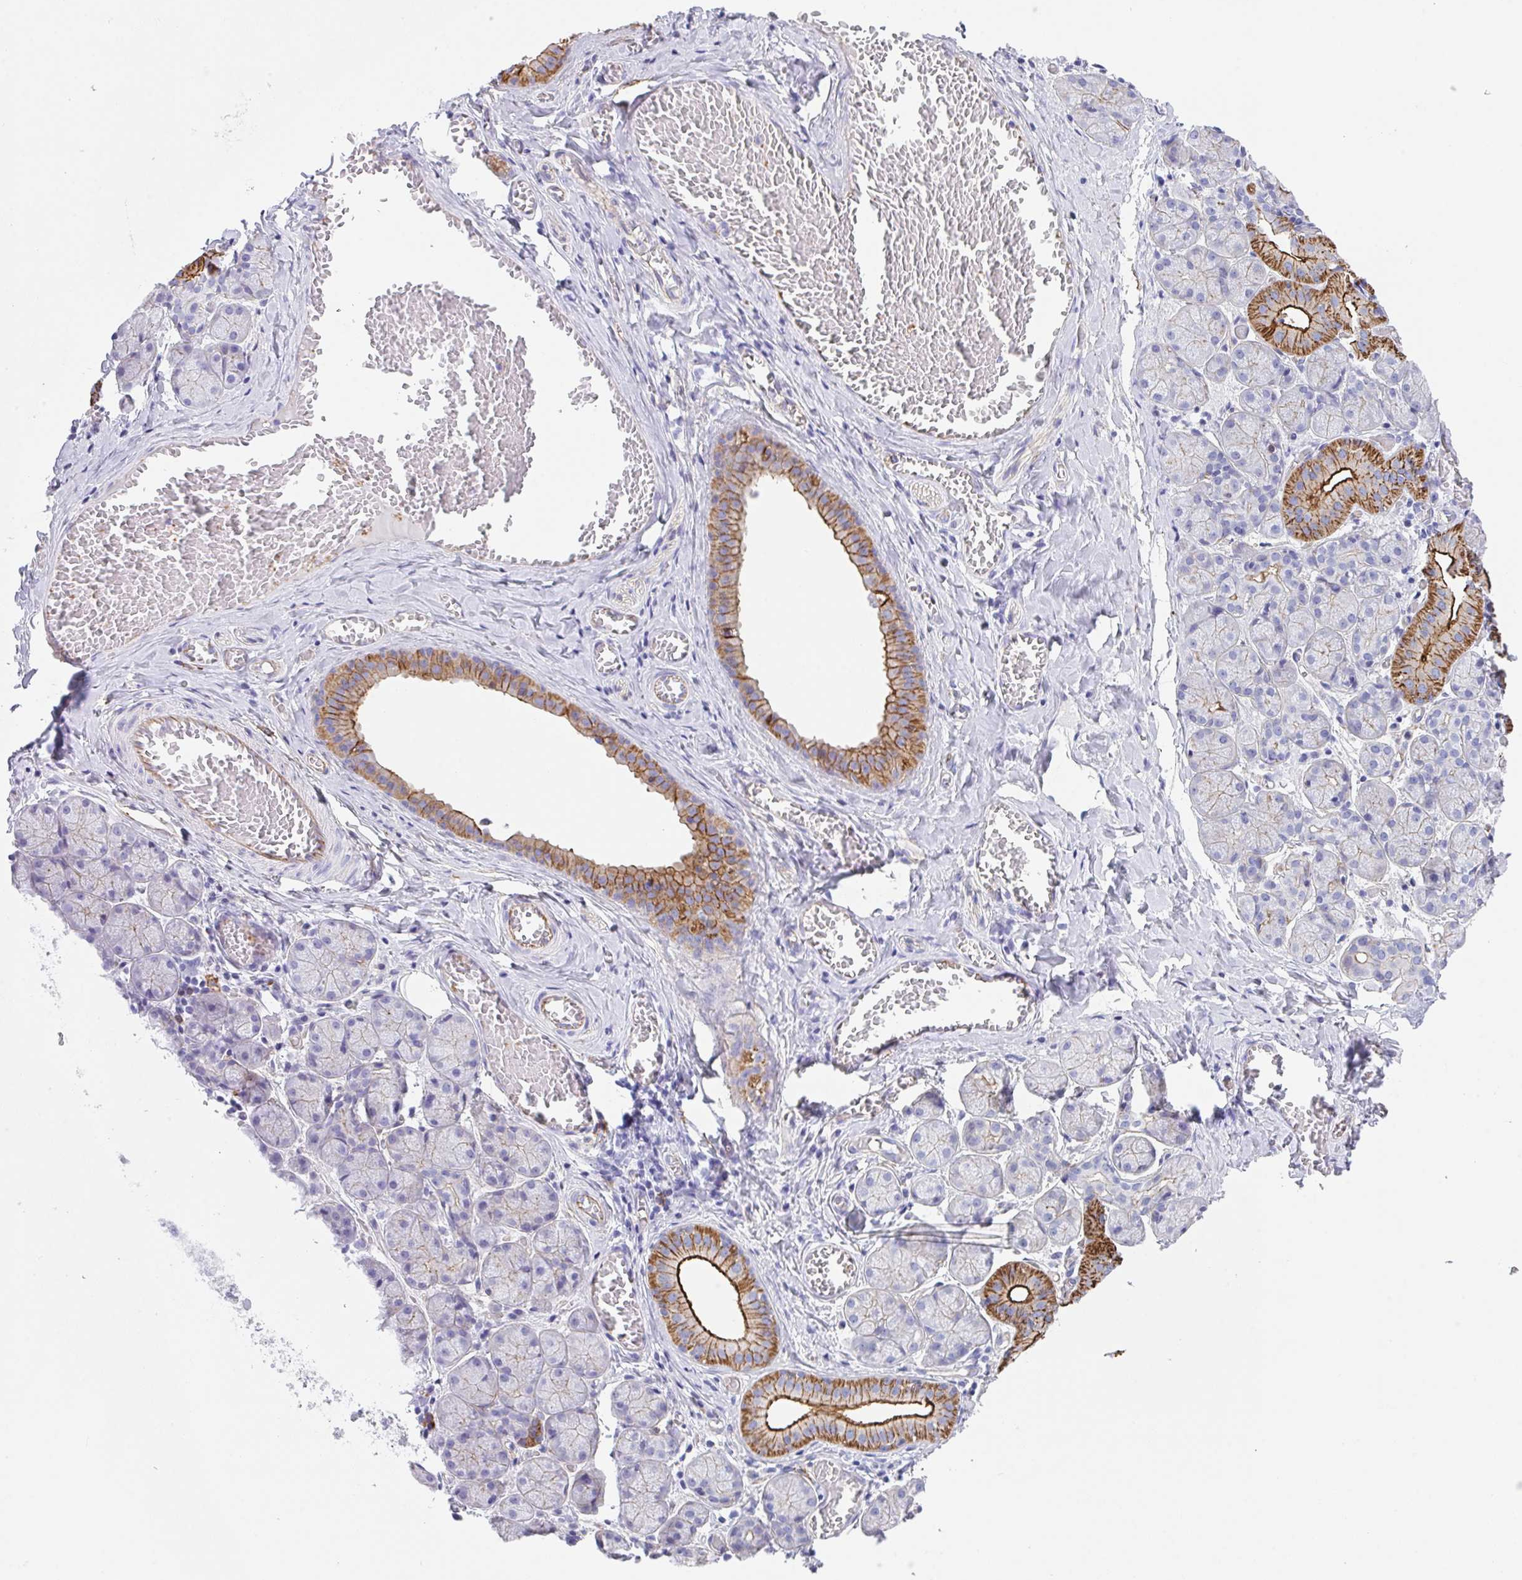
{"staining": {"intensity": "strong", "quantity": "<25%", "location": "cytoplasmic/membranous"}, "tissue": "salivary gland", "cell_type": "Glandular cells", "image_type": "normal", "snomed": [{"axis": "morphology", "description": "Normal tissue, NOS"}, {"axis": "topography", "description": "Salivary gland"}], "caption": "Immunohistochemistry (IHC) (DAB (3,3'-diaminobenzidine)) staining of normal salivary gland exhibits strong cytoplasmic/membranous protein expression in approximately <25% of glandular cells.", "gene": "DBN1", "patient": {"sex": "female", "age": 24}}